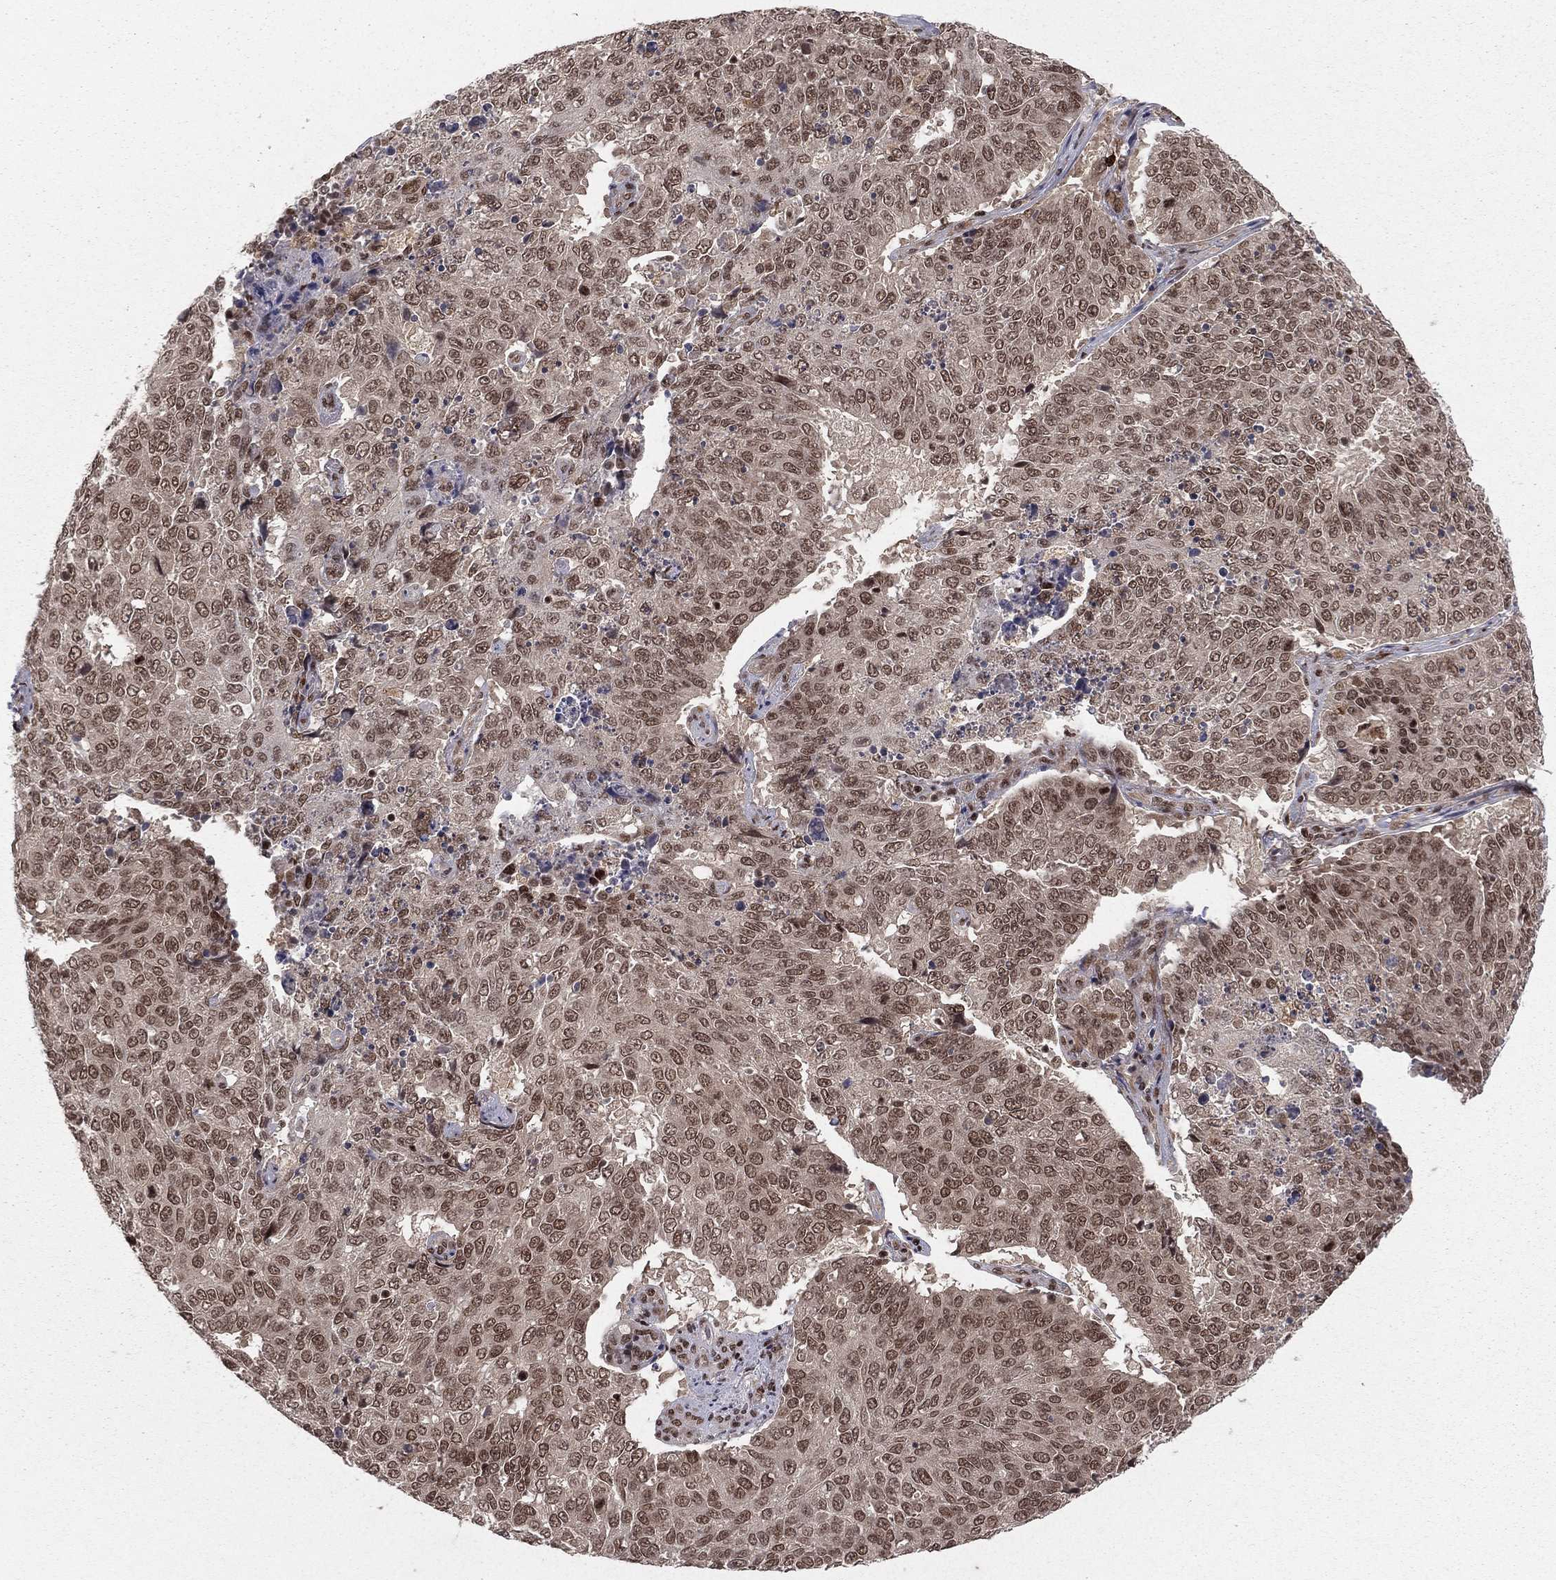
{"staining": {"intensity": "weak", "quantity": ">75%", "location": "nuclear"}, "tissue": "lung cancer", "cell_type": "Tumor cells", "image_type": "cancer", "snomed": [{"axis": "morphology", "description": "Normal tissue, NOS"}, {"axis": "morphology", "description": "Squamous cell carcinoma, NOS"}, {"axis": "topography", "description": "Bronchus"}, {"axis": "topography", "description": "Lung"}], "caption": "A histopathology image of lung cancer (squamous cell carcinoma) stained for a protein displays weak nuclear brown staining in tumor cells. (DAB IHC with brightfield microscopy, high magnification).", "gene": "NFYB", "patient": {"sex": "male", "age": 64}}